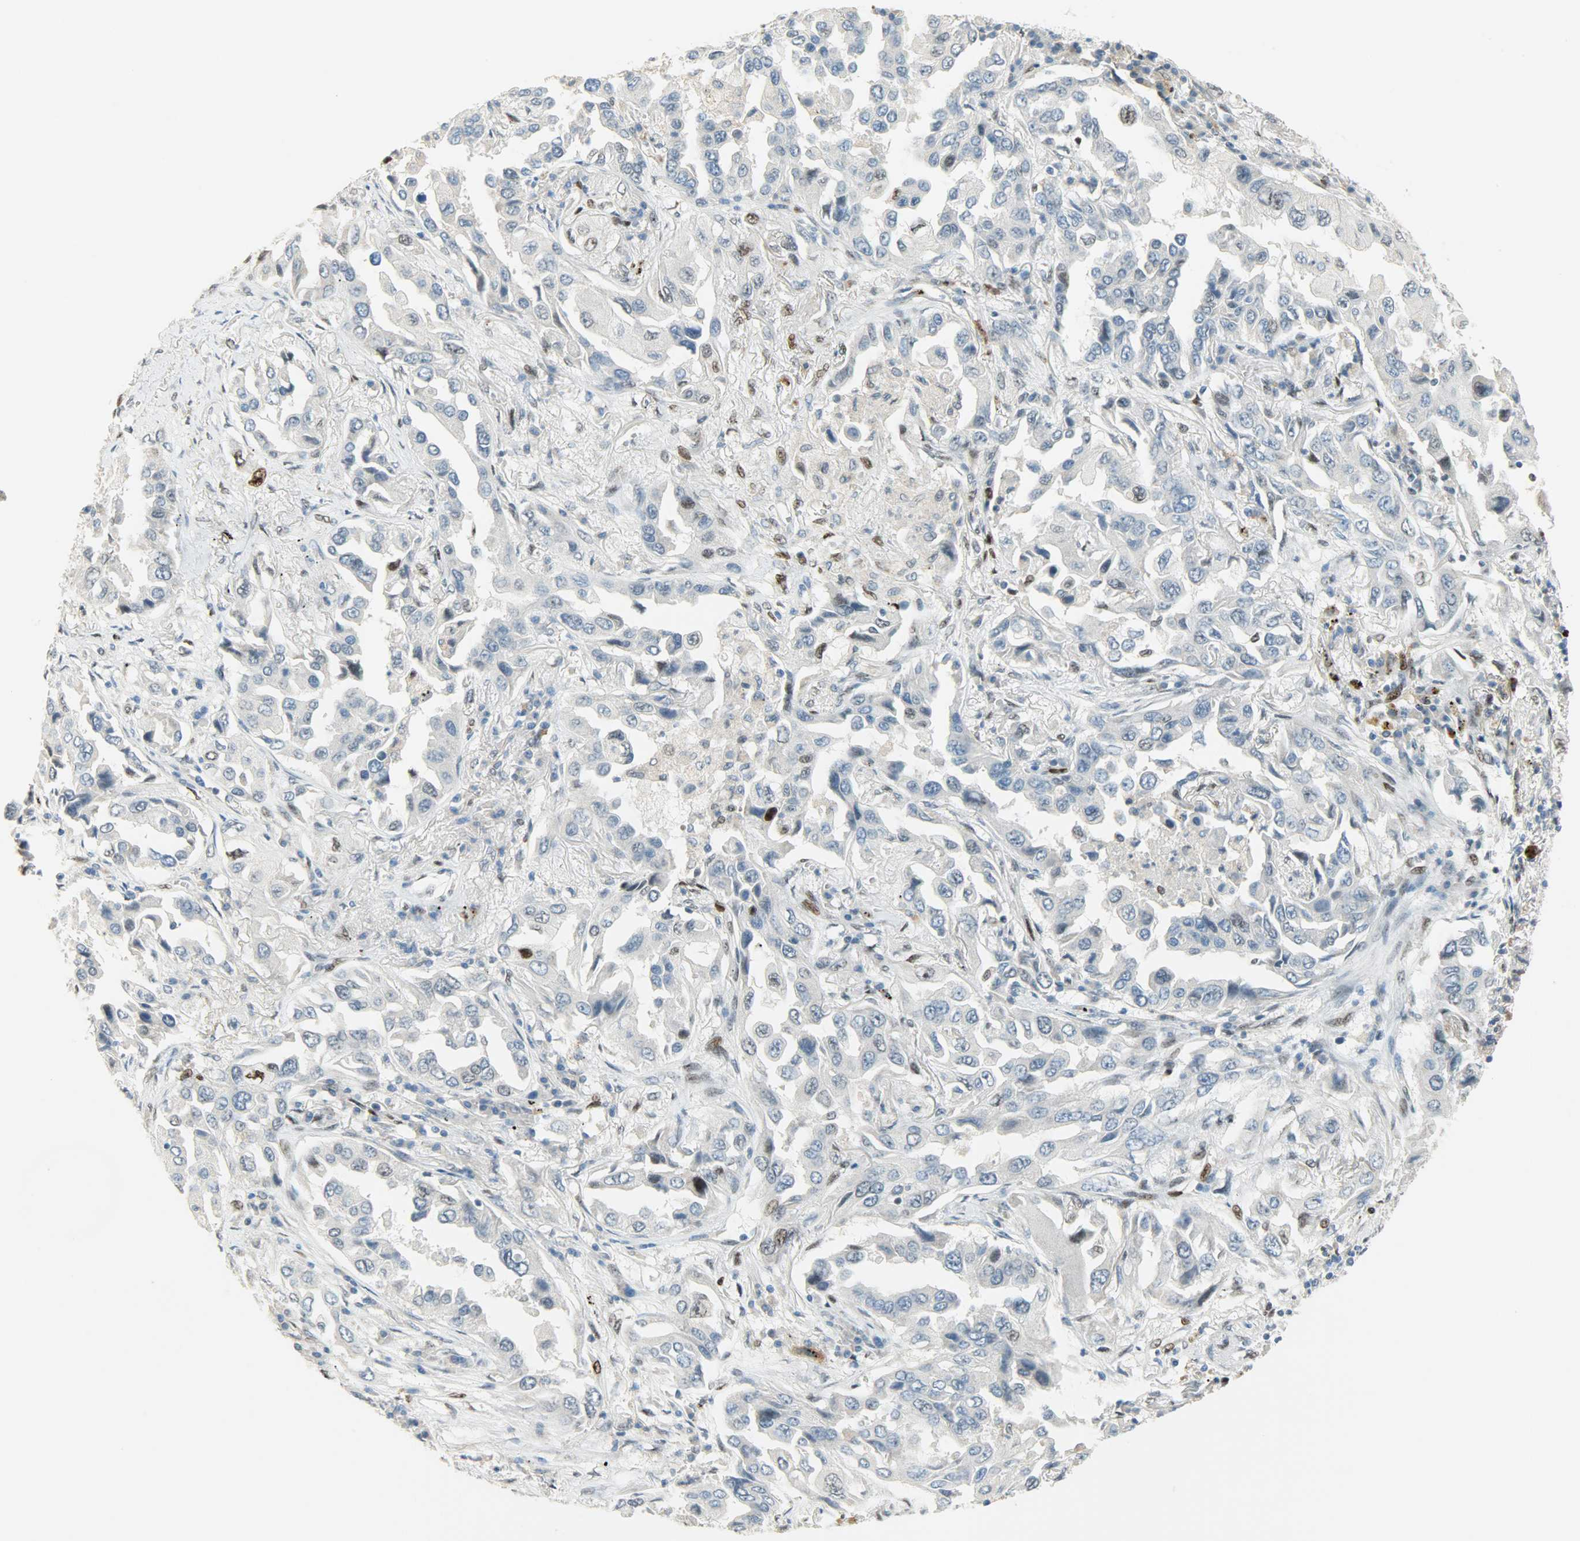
{"staining": {"intensity": "negative", "quantity": "none", "location": "none"}, "tissue": "lung cancer", "cell_type": "Tumor cells", "image_type": "cancer", "snomed": [{"axis": "morphology", "description": "Adenocarcinoma, NOS"}, {"axis": "topography", "description": "Lung"}], "caption": "This is an immunohistochemistry (IHC) image of human adenocarcinoma (lung). There is no positivity in tumor cells.", "gene": "JUNB", "patient": {"sex": "female", "age": 65}}